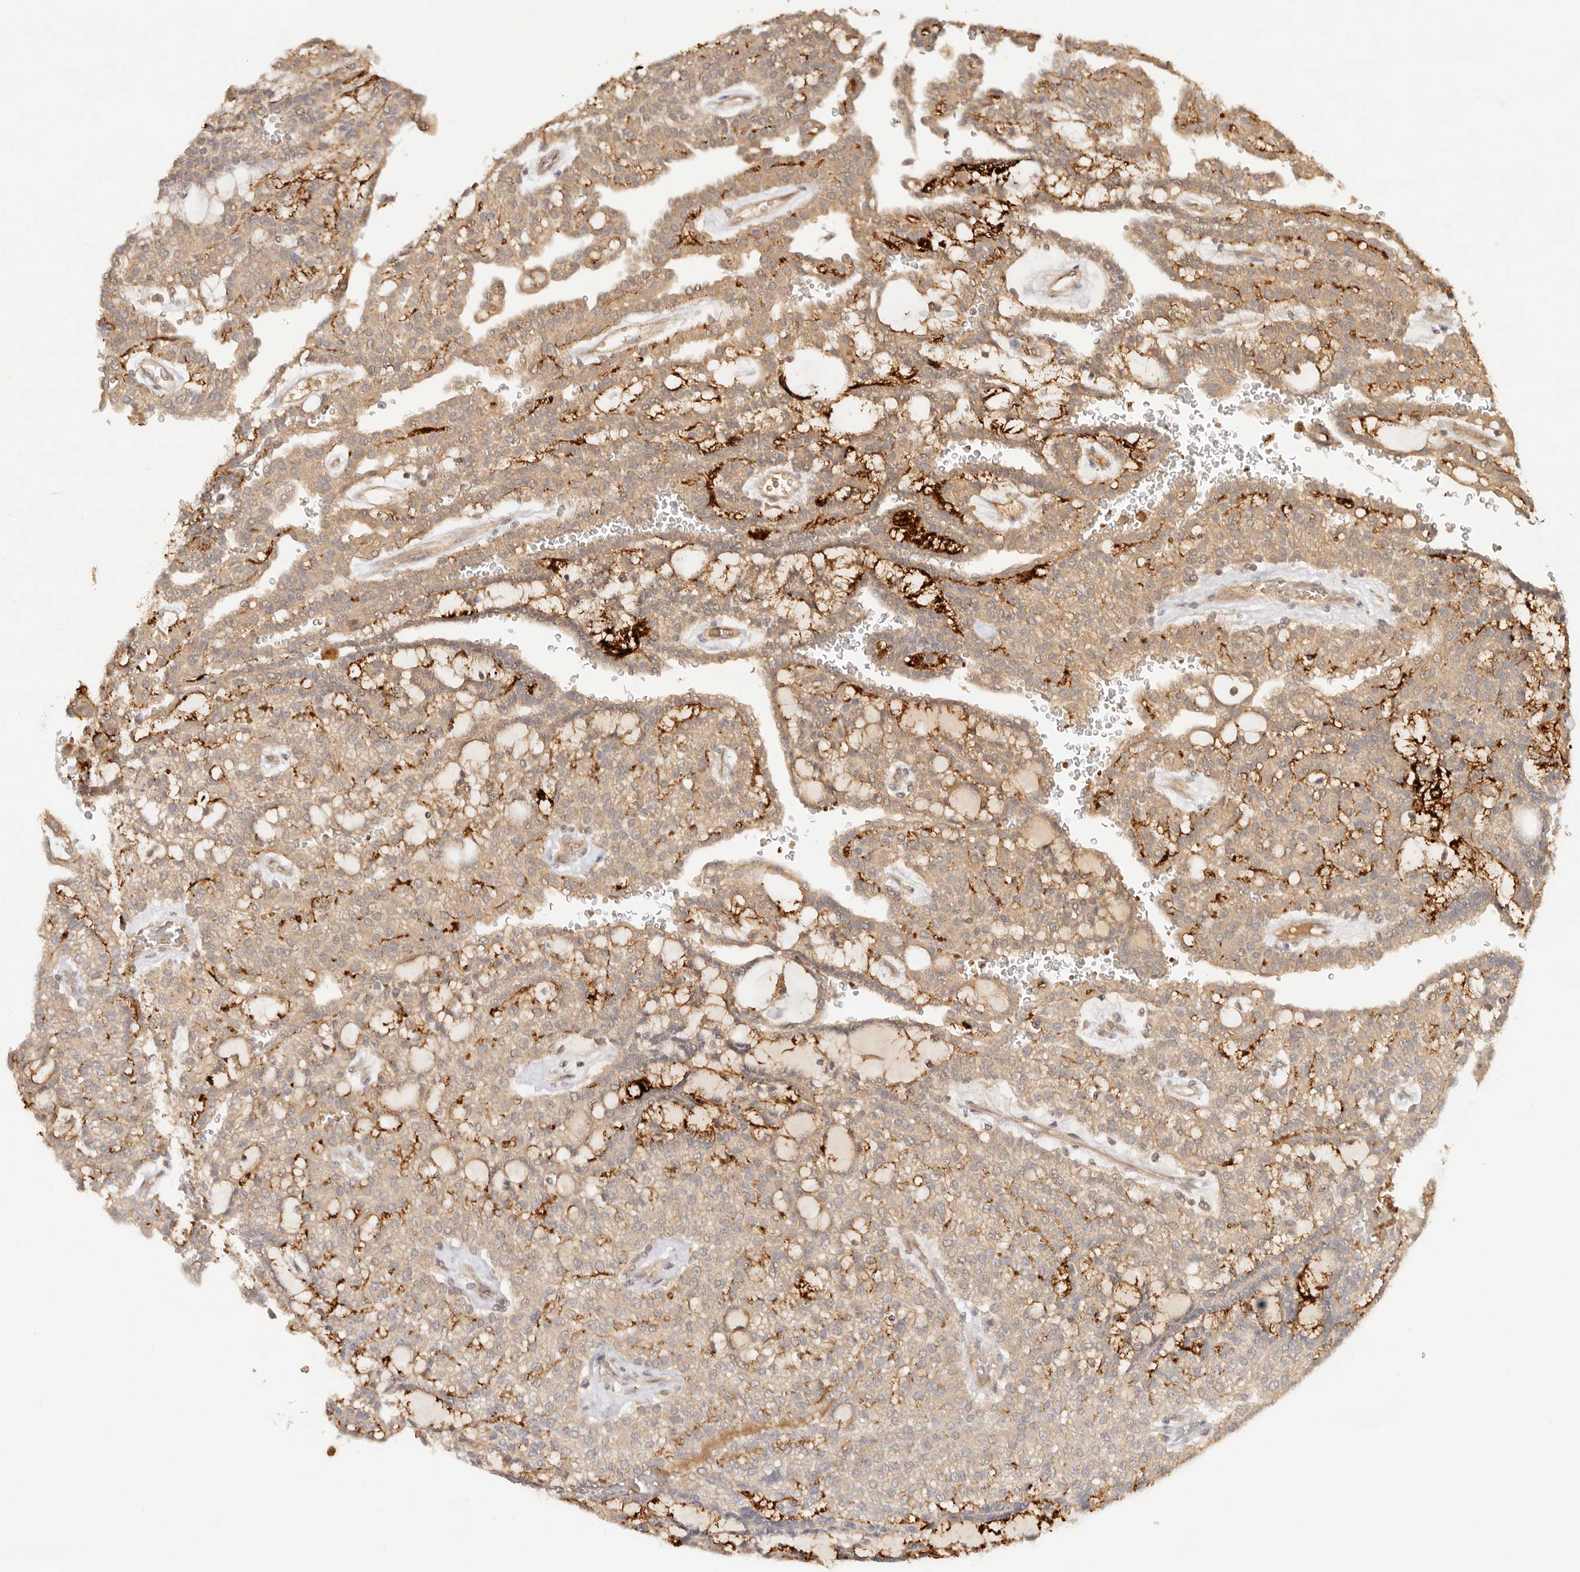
{"staining": {"intensity": "moderate", "quantity": ">75%", "location": "cytoplasmic/membranous"}, "tissue": "renal cancer", "cell_type": "Tumor cells", "image_type": "cancer", "snomed": [{"axis": "morphology", "description": "Adenocarcinoma, NOS"}, {"axis": "topography", "description": "Kidney"}], "caption": "Immunohistochemical staining of adenocarcinoma (renal) exhibits medium levels of moderate cytoplasmic/membranous positivity in about >75% of tumor cells.", "gene": "FREM2", "patient": {"sex": "male", "age": 63}}